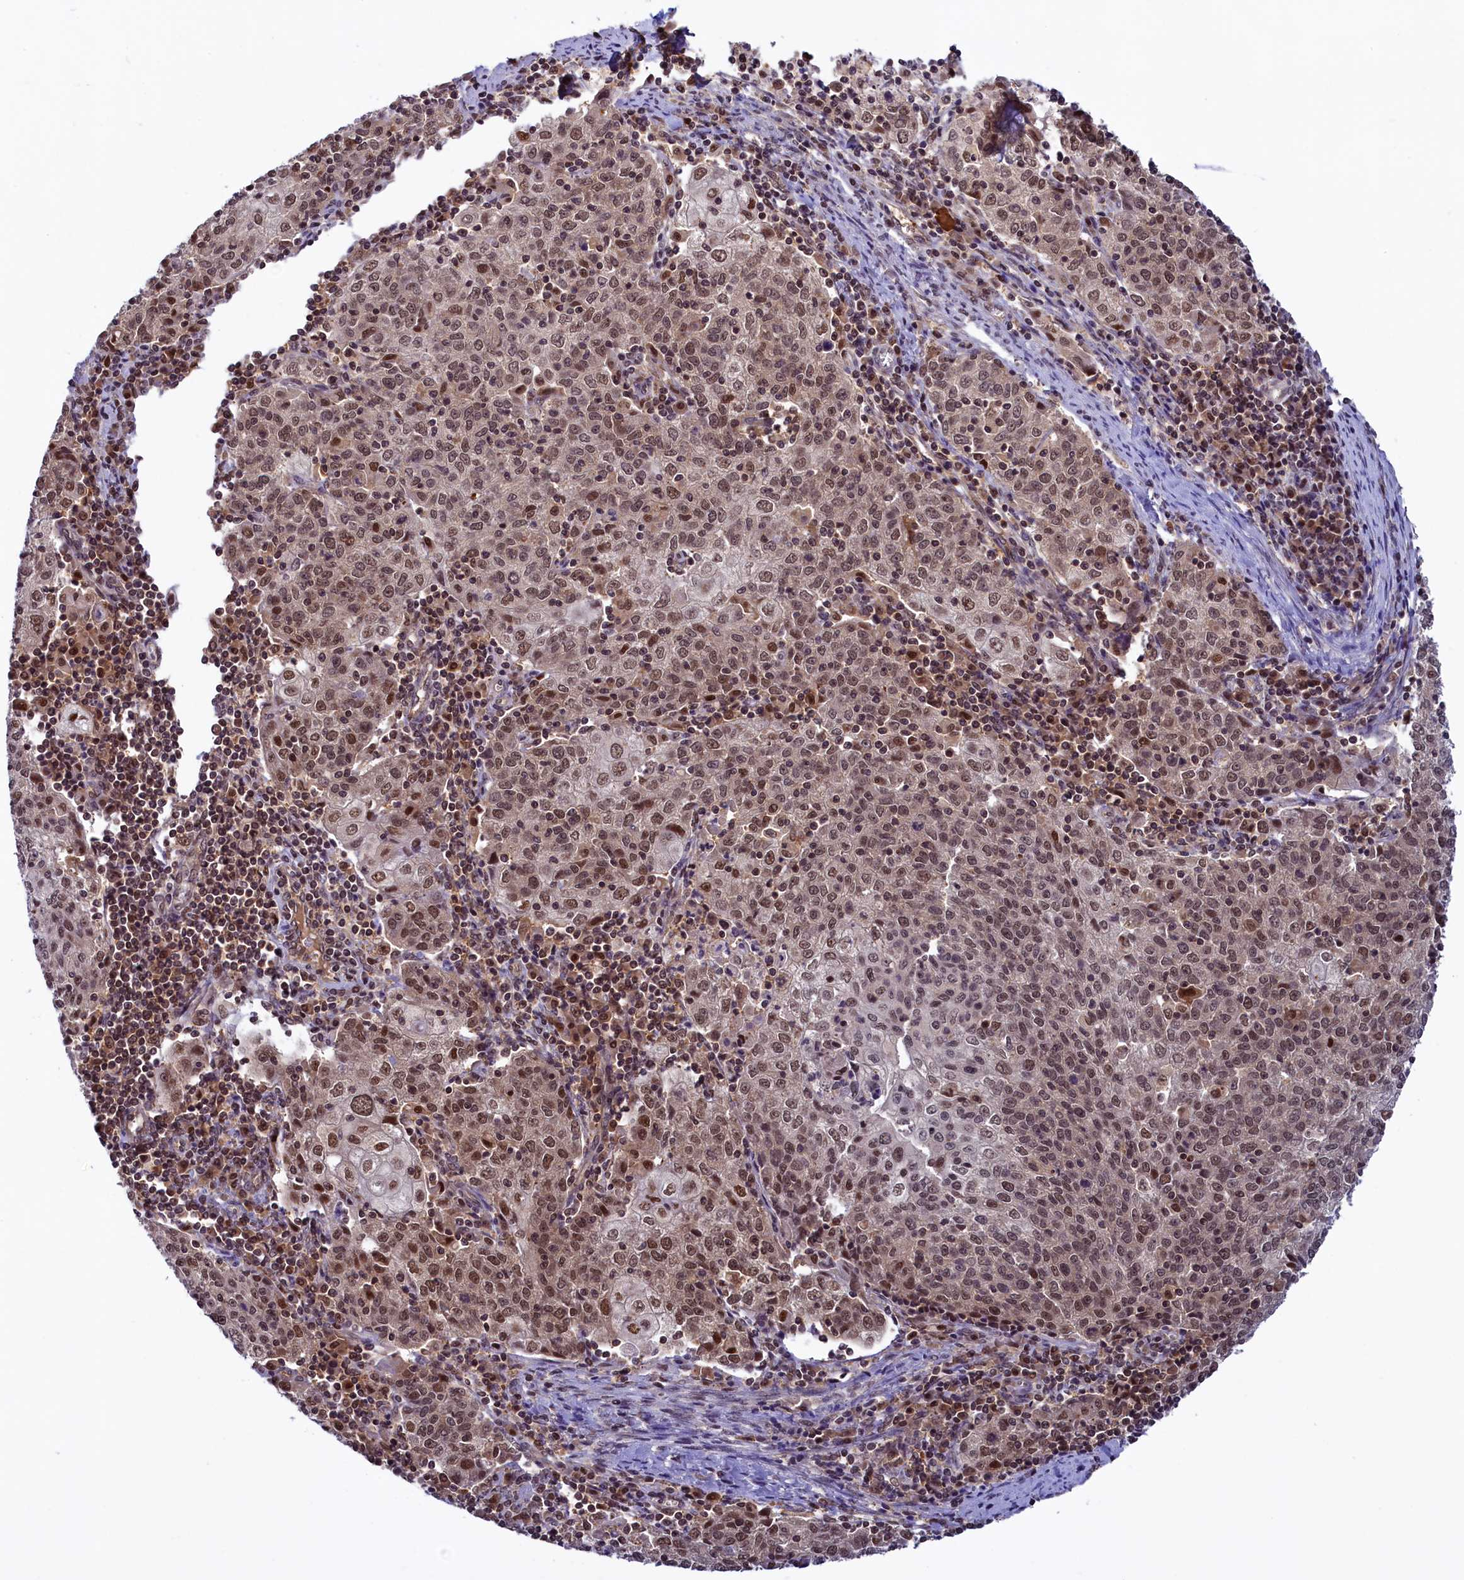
{"staining": {"intensity": "moderate", "quantity": ">75%", "location": "nuclear"}, "tissue": "cervical cancer", "cell_type": "Tumor cells", "image_type": "cancer", "snomed": [{"axis": "morphology", "description": "Squamous cell carcinoma, NOS"}, {"axis": "topography", "description": "Cervix"}], "caption": "Moderate nuclear staining for a protein is appreciated in about >75% of tumor cells of squamous cell carcinoma (cervical) using IHC.", "gene": "SLC7A6OS", "patient": {"sex": "female", "age": 48}}